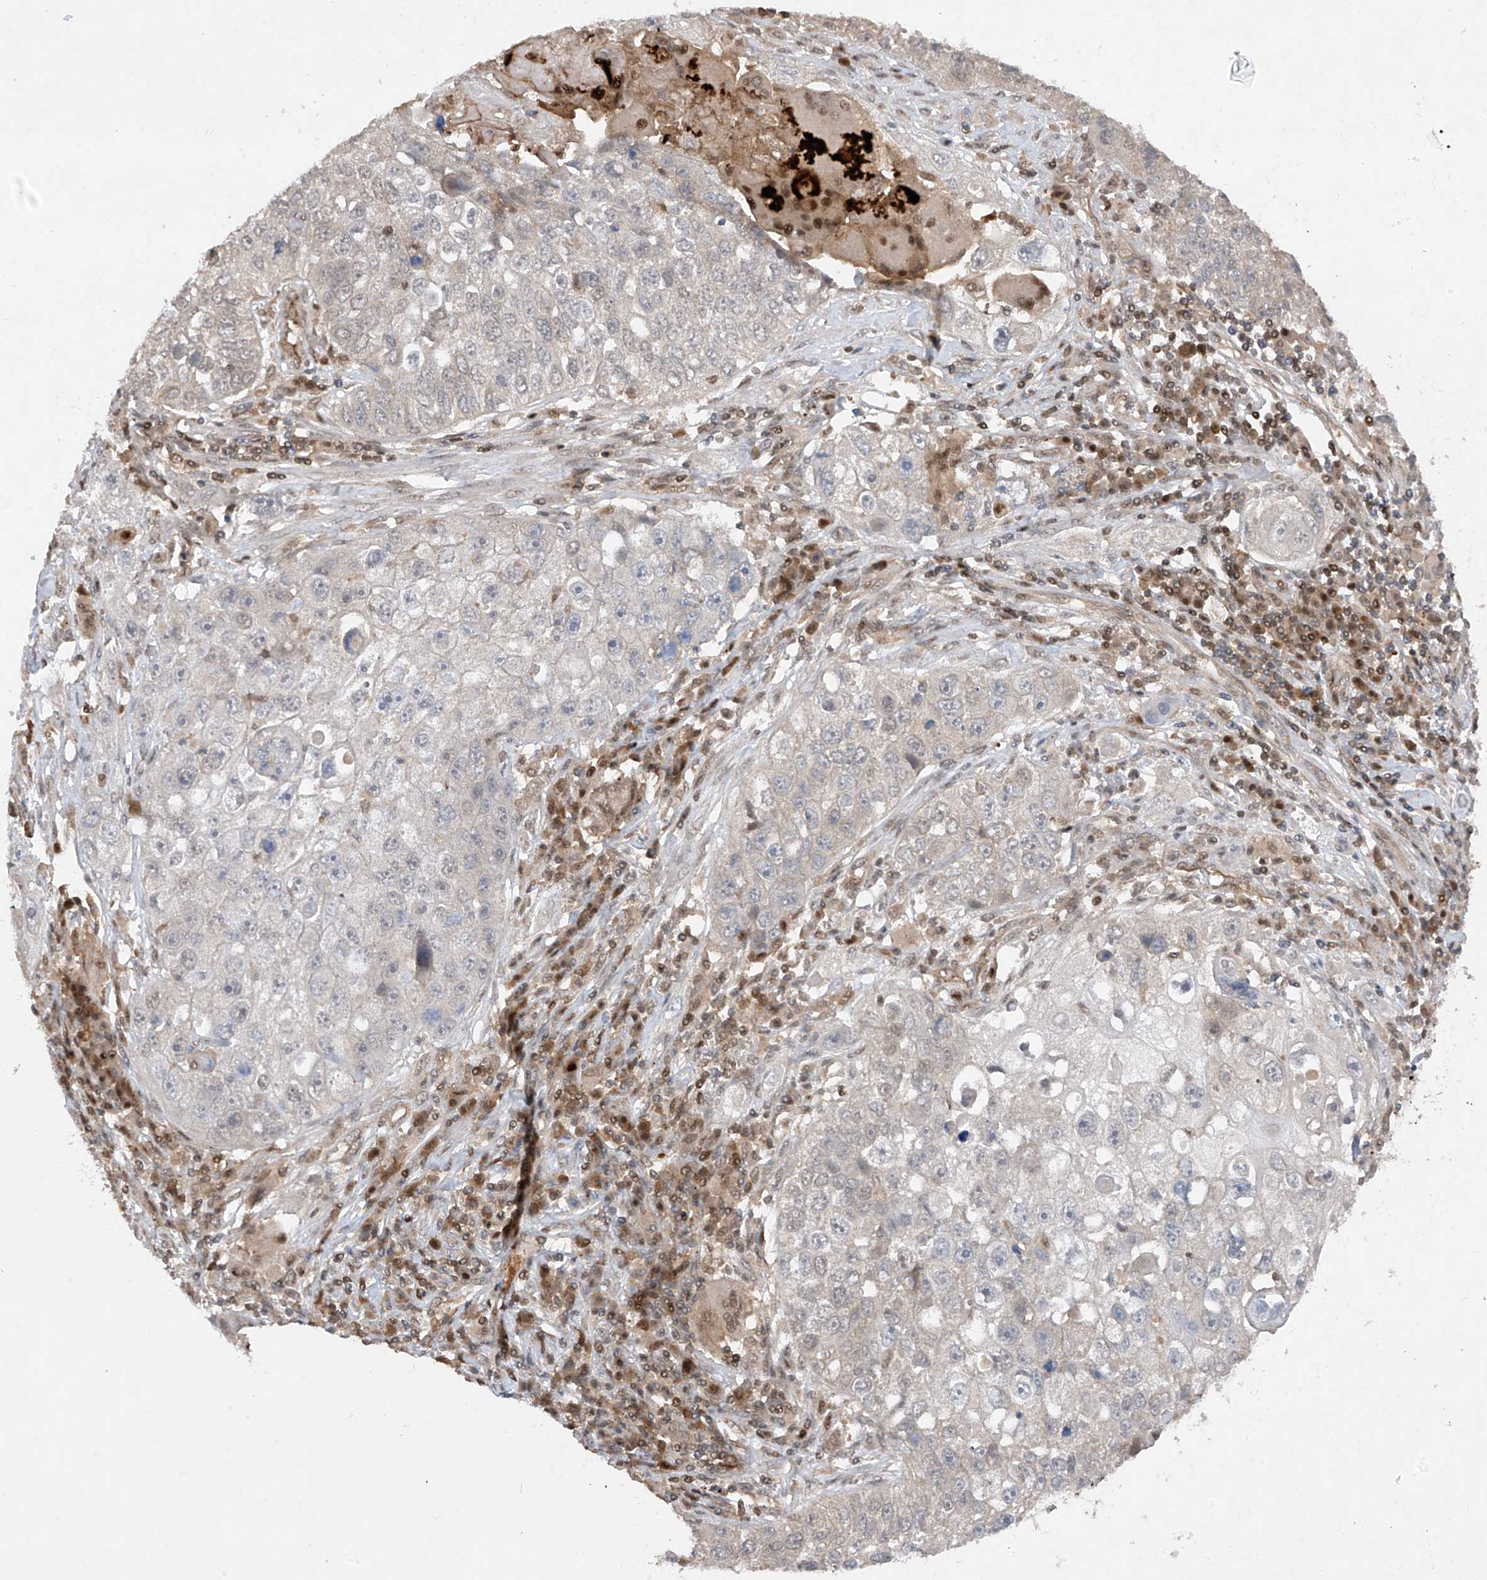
{"staining": {"intensity": "weak", "quantity": "<25%", "location": "cytoplasmic/membranous"}, "tissue": "lung cancer", "cell_type": "Tumor cells", "image_type": "cancer", "snomed": [{"axis": "morphology", "description": "Squamous cell carcinoma, NOS"}, {"axis": "topography", "description": "Lung"}], "caption": "Immunohistochemical staining of human lung cancer exhibits no significant positivity in tumor cells. (DAB (3,3'-diaminobenzidine) immunohistochemistry (IHC) visualized using brightfield microscopy, high magnification).", "gene": "ZNF358", "patient": {"sex": "male", "age": 61}}